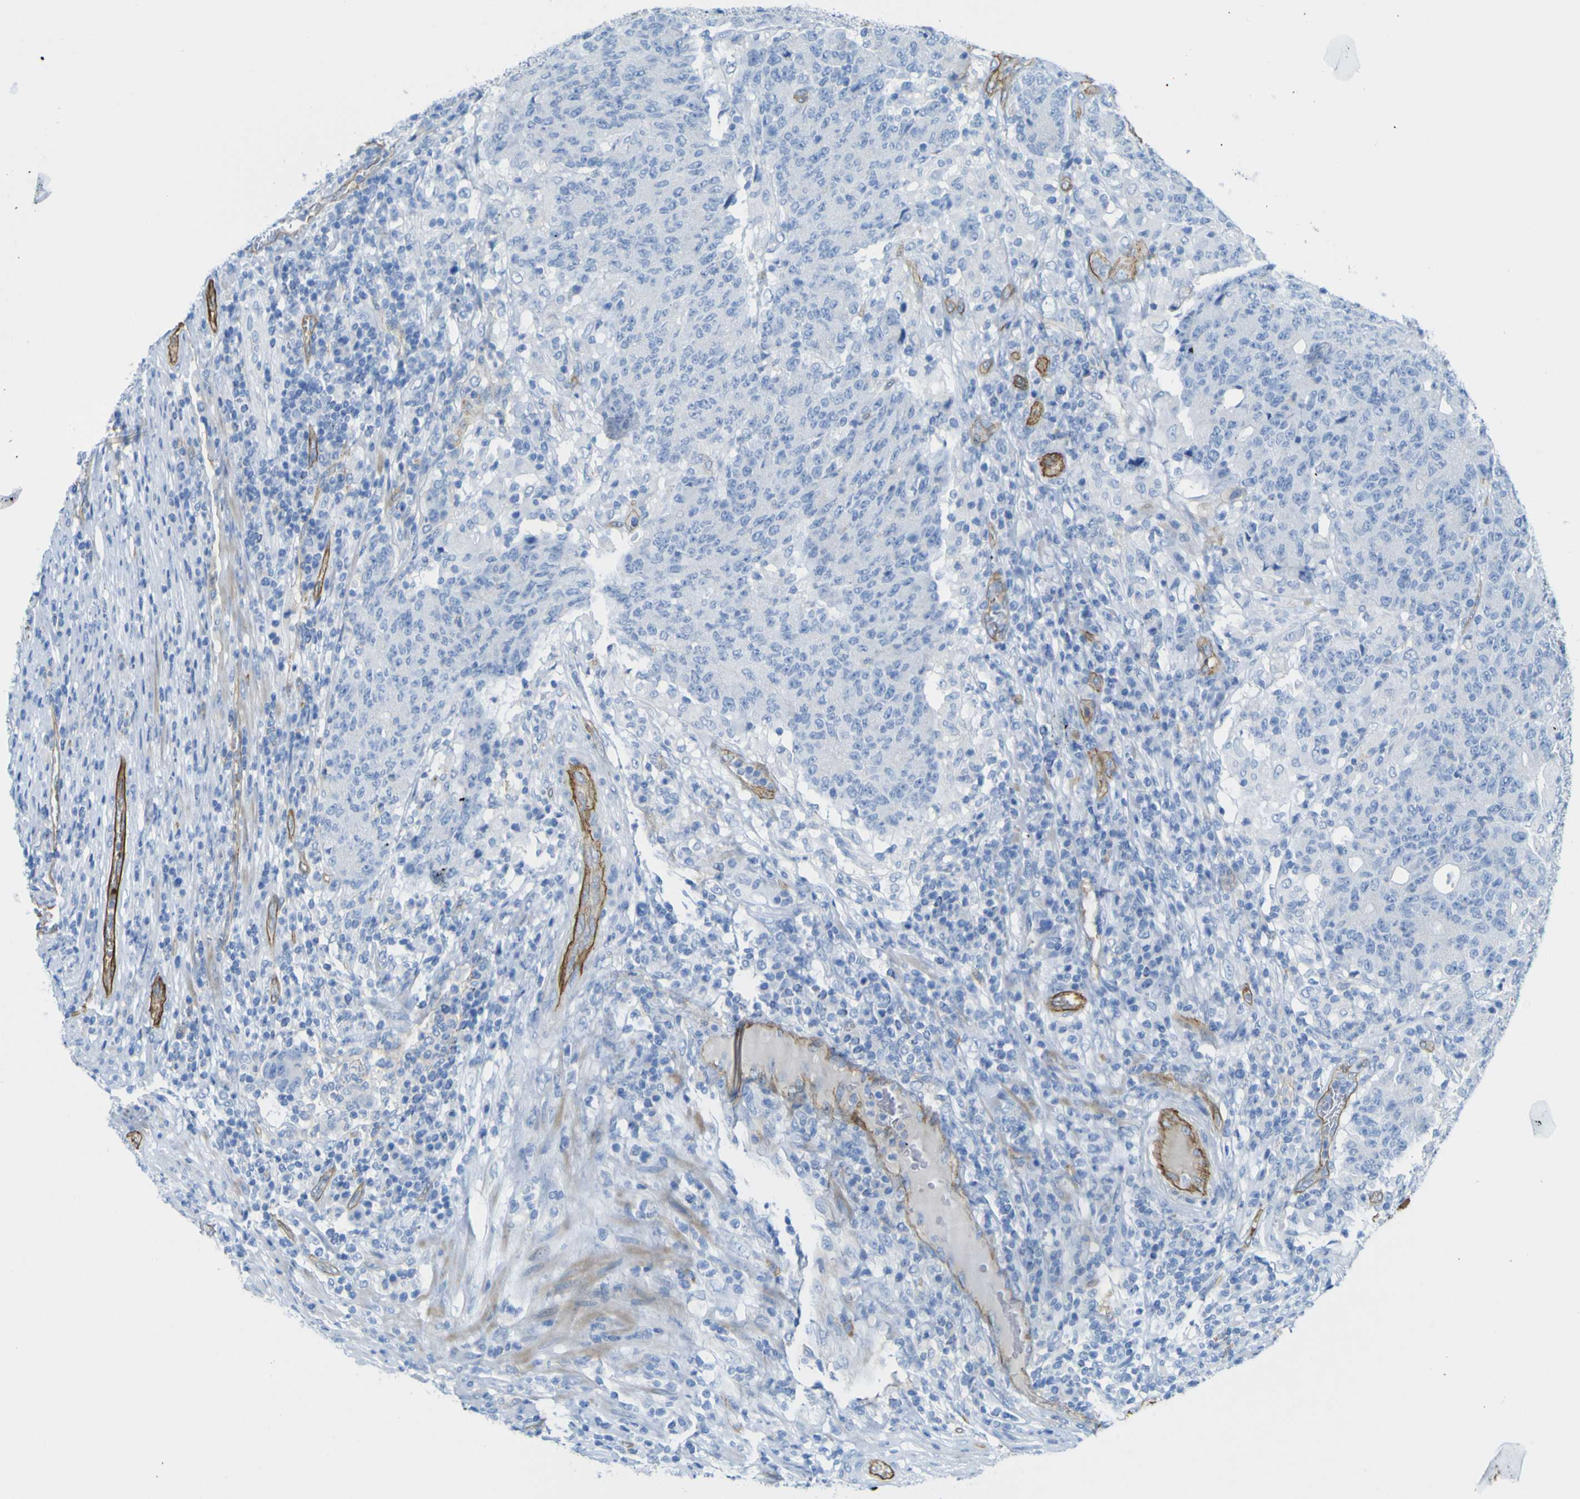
{"staining": {"intensity": "negative", "quantity": "none", "location": "none"}, "tissue": "colorectal cancer", "cell_type": "Tumor cells", "image_type": "cancer", "snomed": [{"axis": "morphology", "description": "Normal tissue, NOS"}, {"axis": "morphology", "description": "Adenocarcinoma, NOS"}, {"axis": "topography", "description": "Colon"}], "caption": "This is a histopathology image of immunohistochemistry (IHC) staining of colorectal adenocarcinoma, which shows no expression in tumor cells.", "gene": "CD93", "patient": {"sex": "female", "age": 75}}